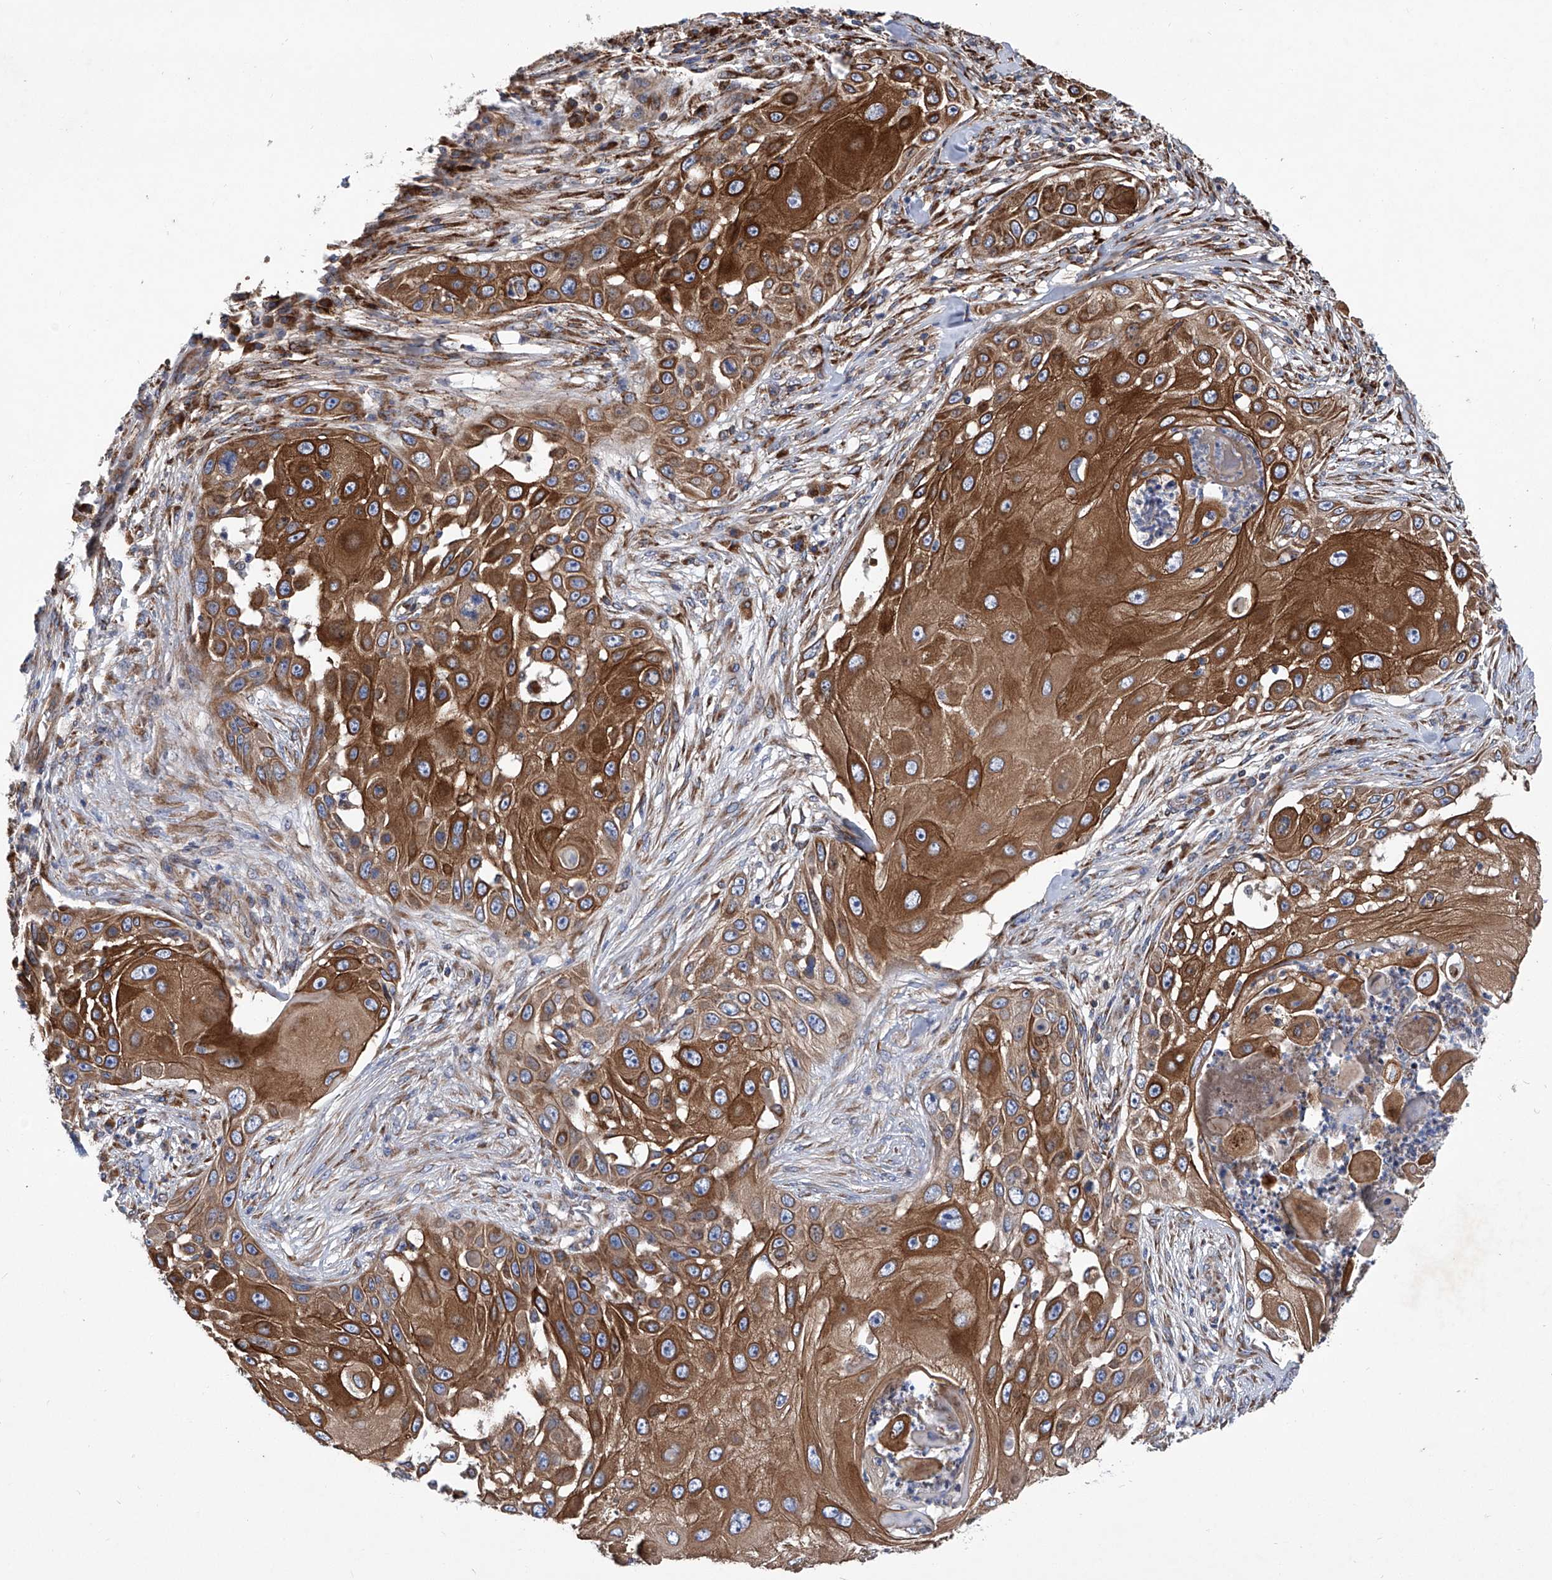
{"staining": {"intensity": "strong", "quantity": ">75%", "location": "cytoplasmic/membranous"}, "tissue": "skin cancer", "cell_type": "Tumor cells", "image_type": "cancer", "snomed": [{"axis": "morphology", "description": "Squamous cell carcinoma, NOS"}, {"axis": "topography", "description": "Skin"}], "caption": "IHC (DAB) staining of skin cancer displays strong cytoplasmic/membranous protein staining in about >75% of tumor cells.", "gene": "ASCC3", "patient": {"sex": "female", "age": 44}}